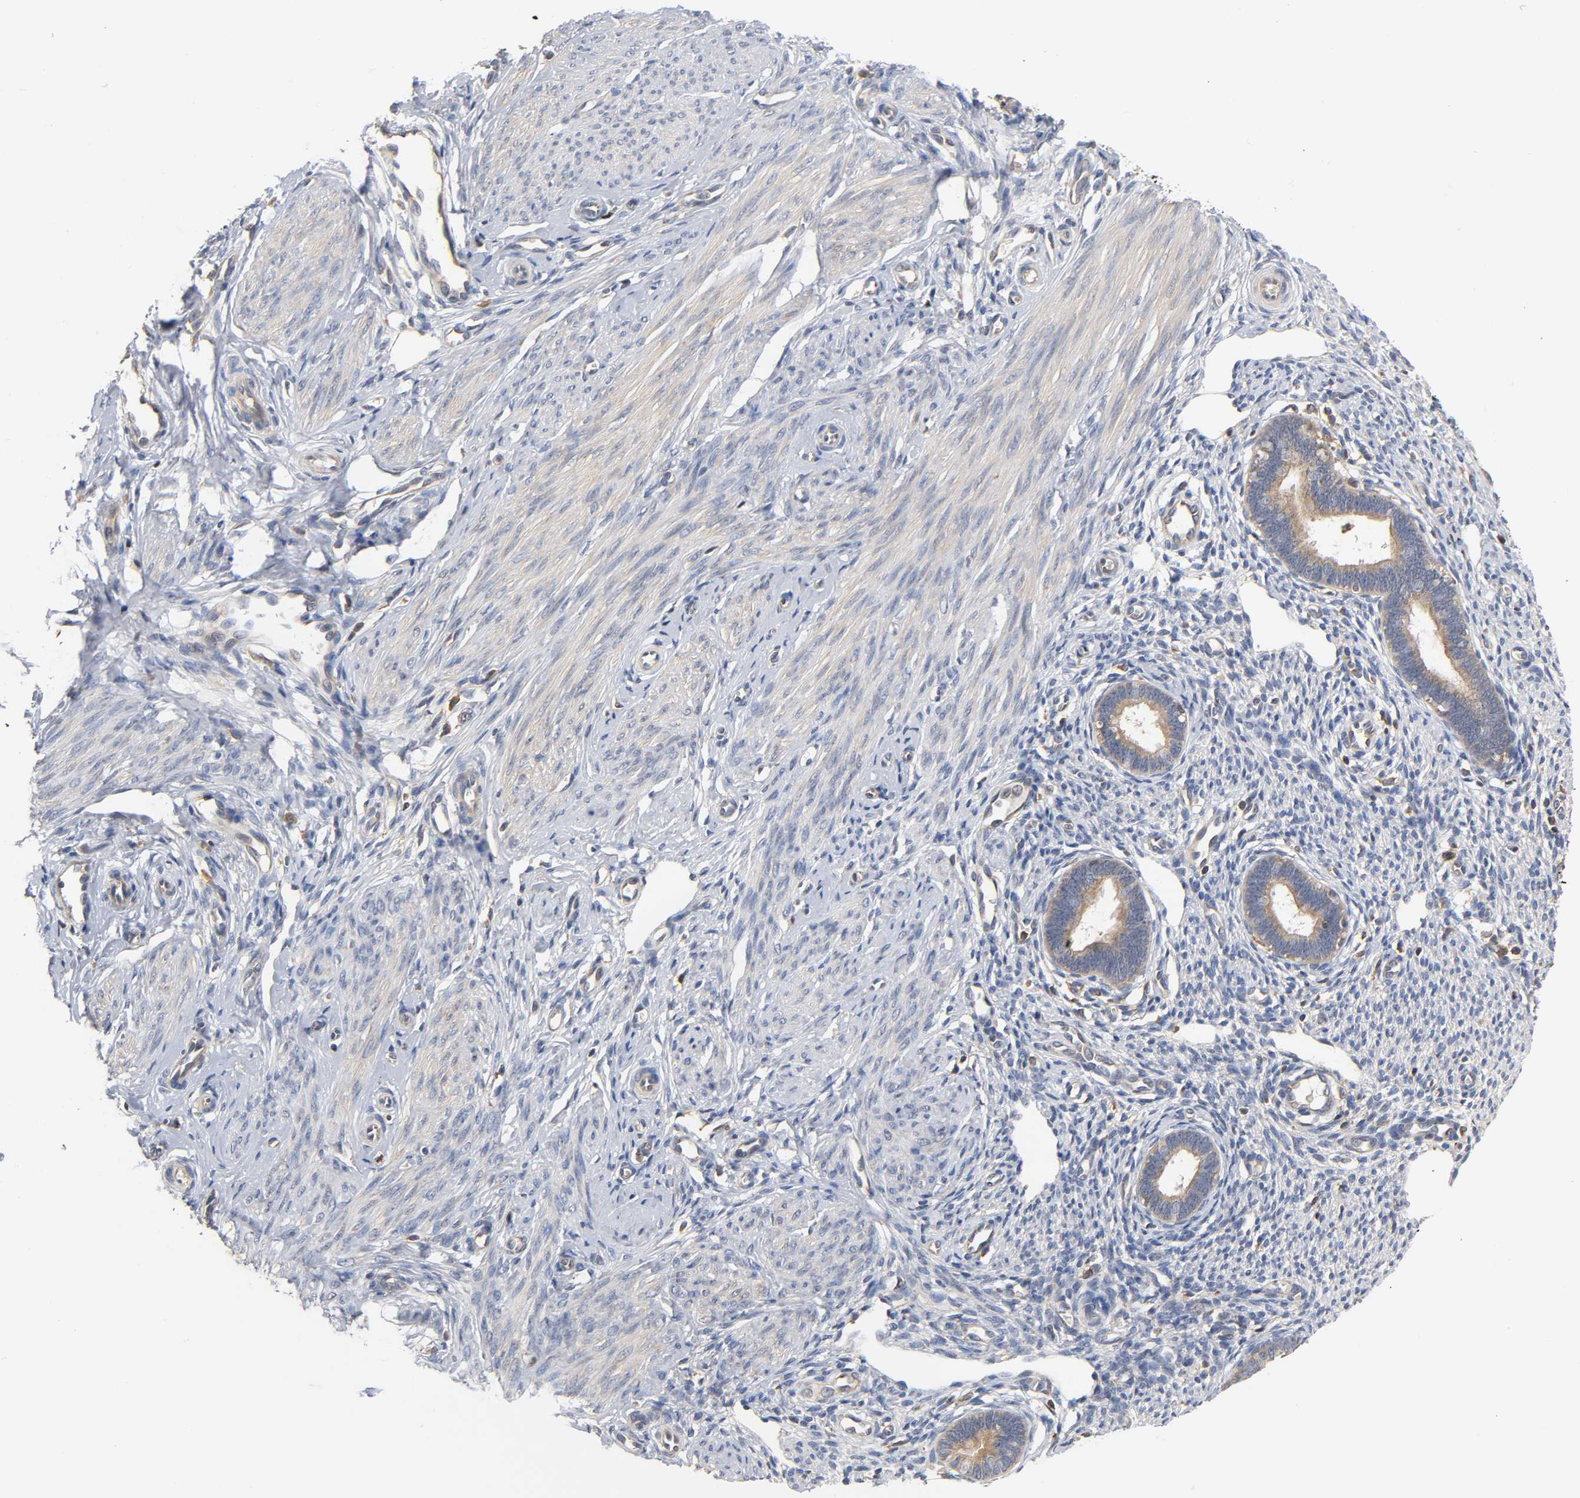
{"staining": {"intensity": "negative", "quantity": "none", "location": "none"}, "tissue": "endometrium", "cell_type": "Cells in endometrial stroma", "image_type": "normal", "snomed": [{"axis": "morphology", "description": "Normal tissue, NOS"}, {"axis": "topography", "description": "Endometrium"}], "caption": "Human endometrium stained for a protein using IHC displays no staining in cells in endometrial stroma.", "gene": "ACTR2", "patient": {"sex": "female", "age": 27}}